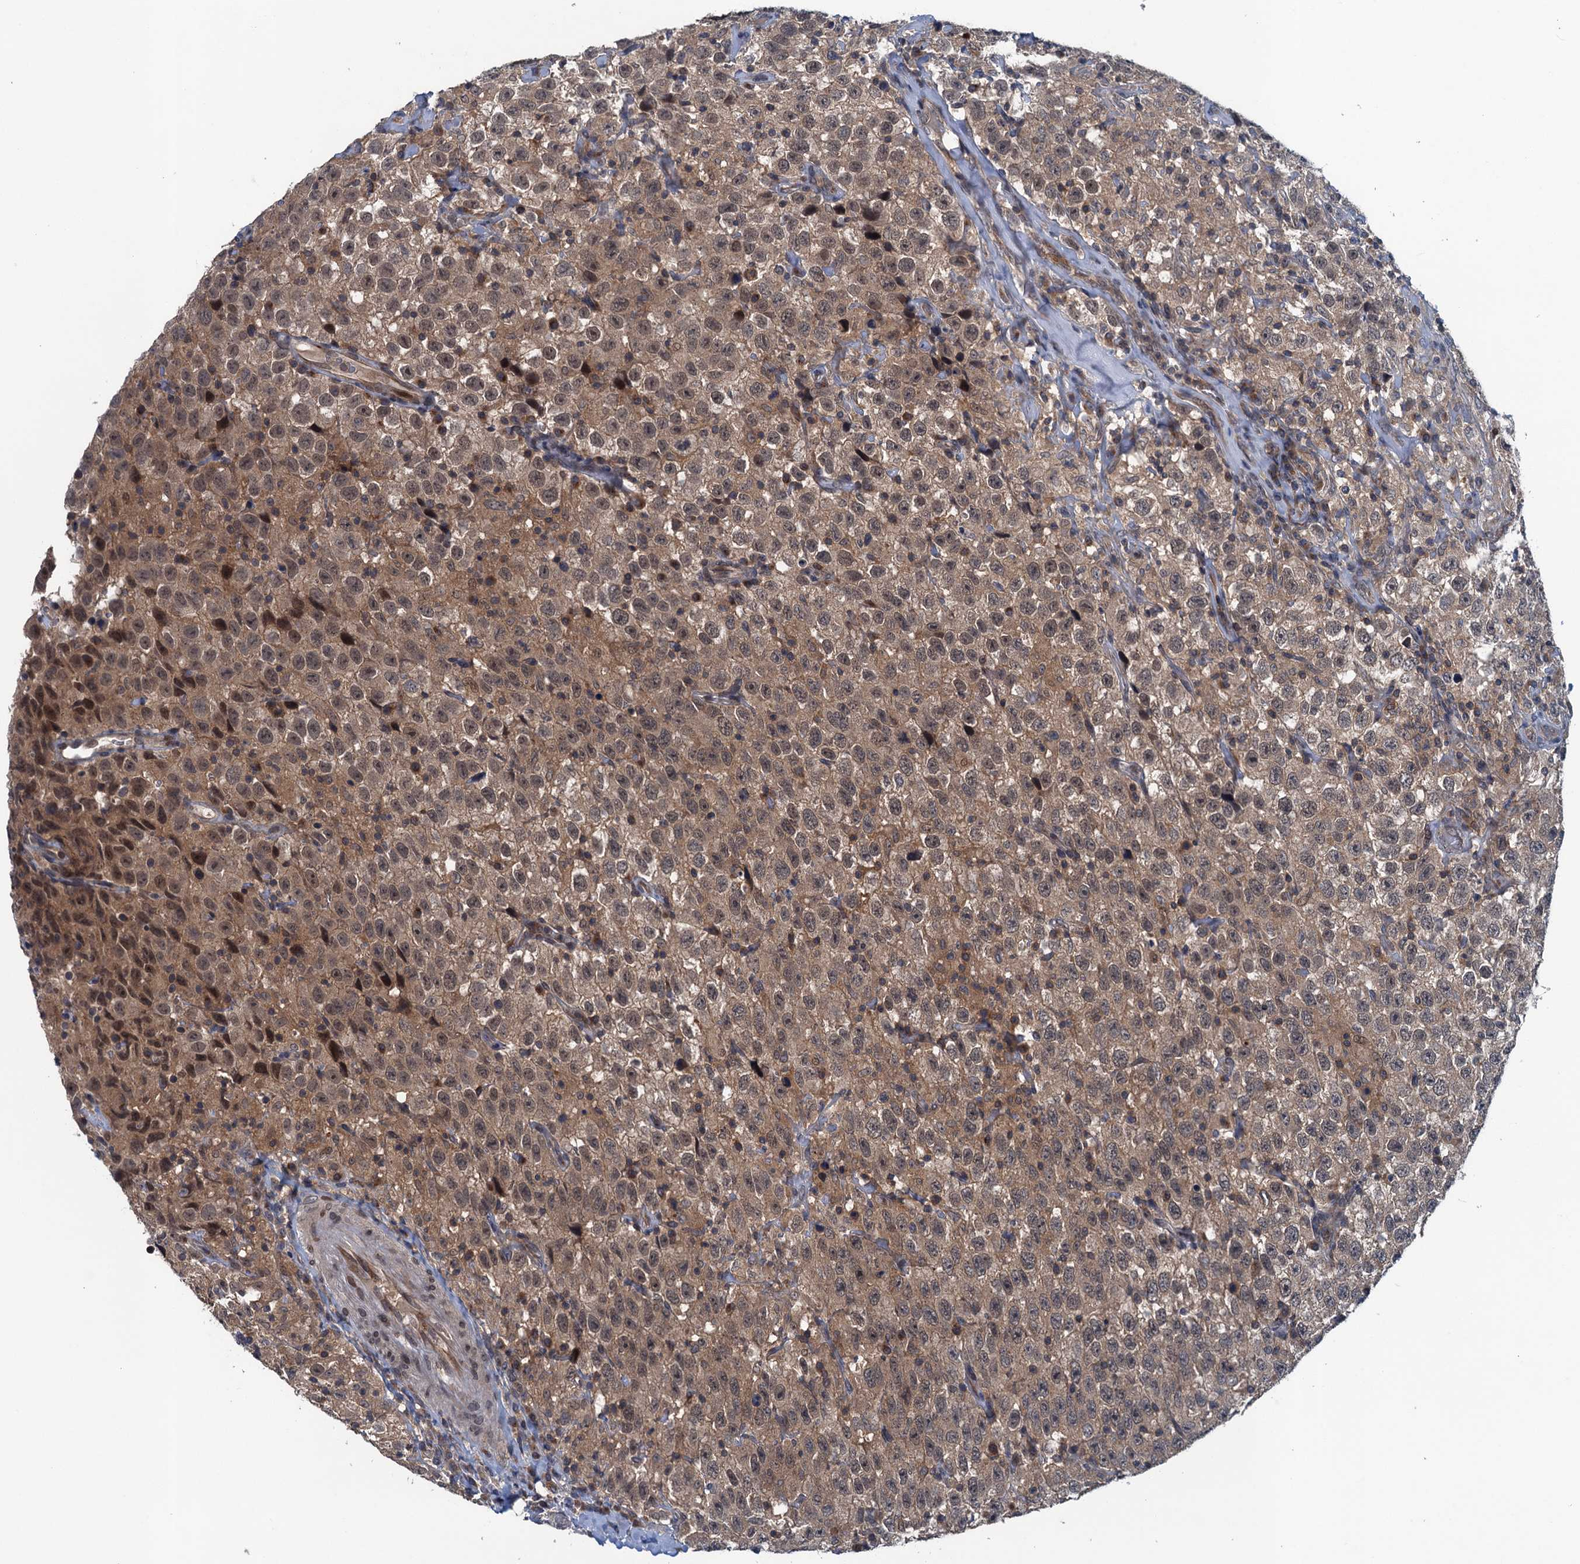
{"staining": {"intensity": "moderate", "quantity": ">75%", "location": "cytoplasmic/membranous,nuclear"}, "tissue": "testis cancer", "cell_type": "Tumor cells", "image_type": "cancer", "snomed": [{"axis": "morphology", "description": "Seminoma, NOS"}, {"axis": "topography", "description": "Testis"}], "caption": "Protein staining of testis seminoma tissue exhibits moderate cytoplasmic/membranous and nuclear positivity in about >75% of tumor cells.", "gene": "RNF165", "patient": {"sex": "male", "age": 41}}